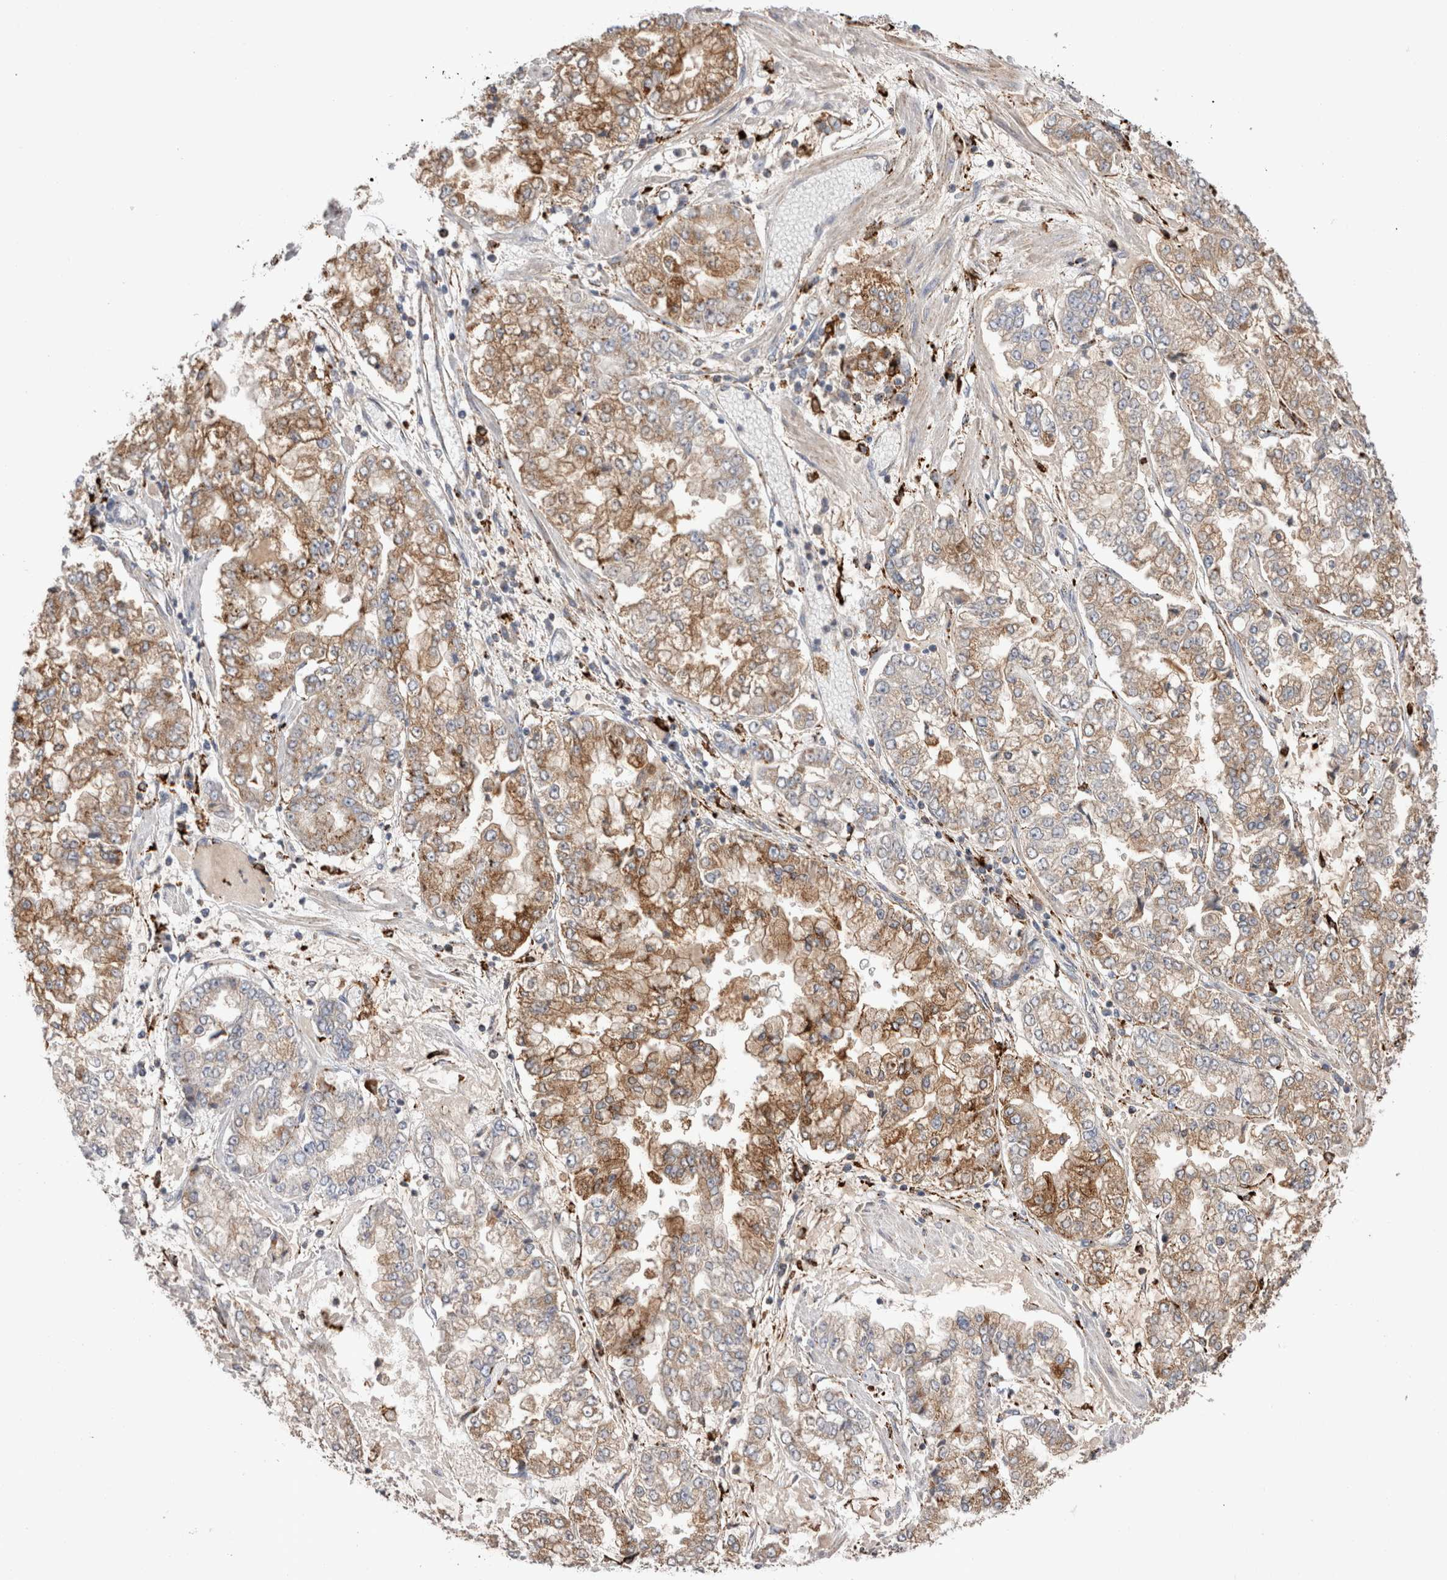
{"staining": {"intensity": "moderate", "quantity": ">75%", "location": "cytoplasmic/membranous"}, "tissue": "stomach cancer", "cell_type": "Tumor cells", "image_type": "cancer", "snomed": [{"axis": "morphology", "description": "Adenocarcinoma, NOS"}, {"axis": "topography", "description": "Stomach"}], "caption": "An image showing moderate cytoplasmic/membranous positivity in about >75% of tumor cells in adenocarcinoma (stomach), as visualized by brown immunohistochemical staining.", "gene": "CTSA", "patient": {"sex": "male", "age": 76}}